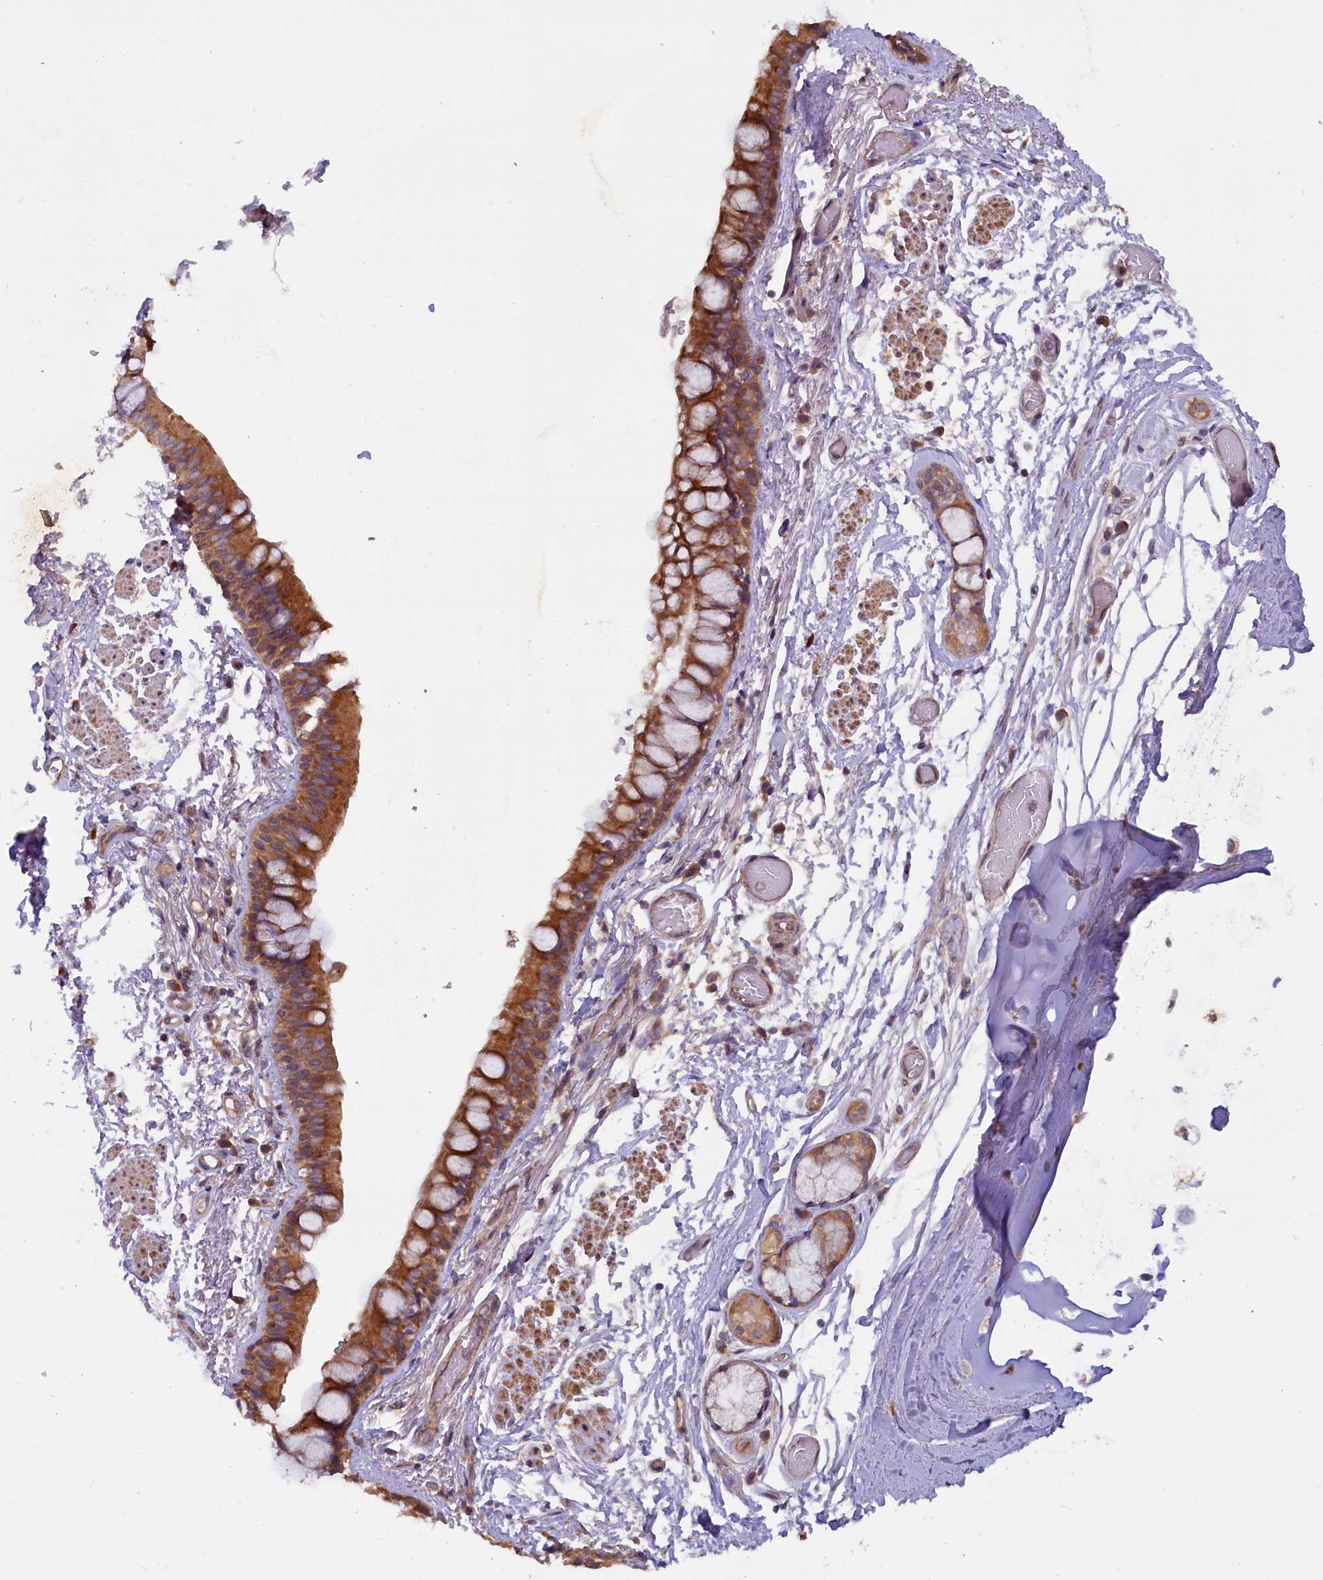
{"staining": {"intensity": "moderate", "quantity": ">75%", "location": "cytoplasmic/membranous"}, "tissue": "bronchus", "cell_type": "Respiratory epithelial cells", "image_type": "normal", "snomed": [{"axis": "morphology", "description": "Normal tissue, NOS"}, {"axis": "topography", "description": "Cartilage tissue"}], "caption": "About >75% of respiratory epithelial cells in normal bronchus display moderate cytoplasmic/membranous protein expression as visualized by brown immunohistochemical staining.", "gene": "CCDC9B", "patient": {"sex": "male", "age": 63}}